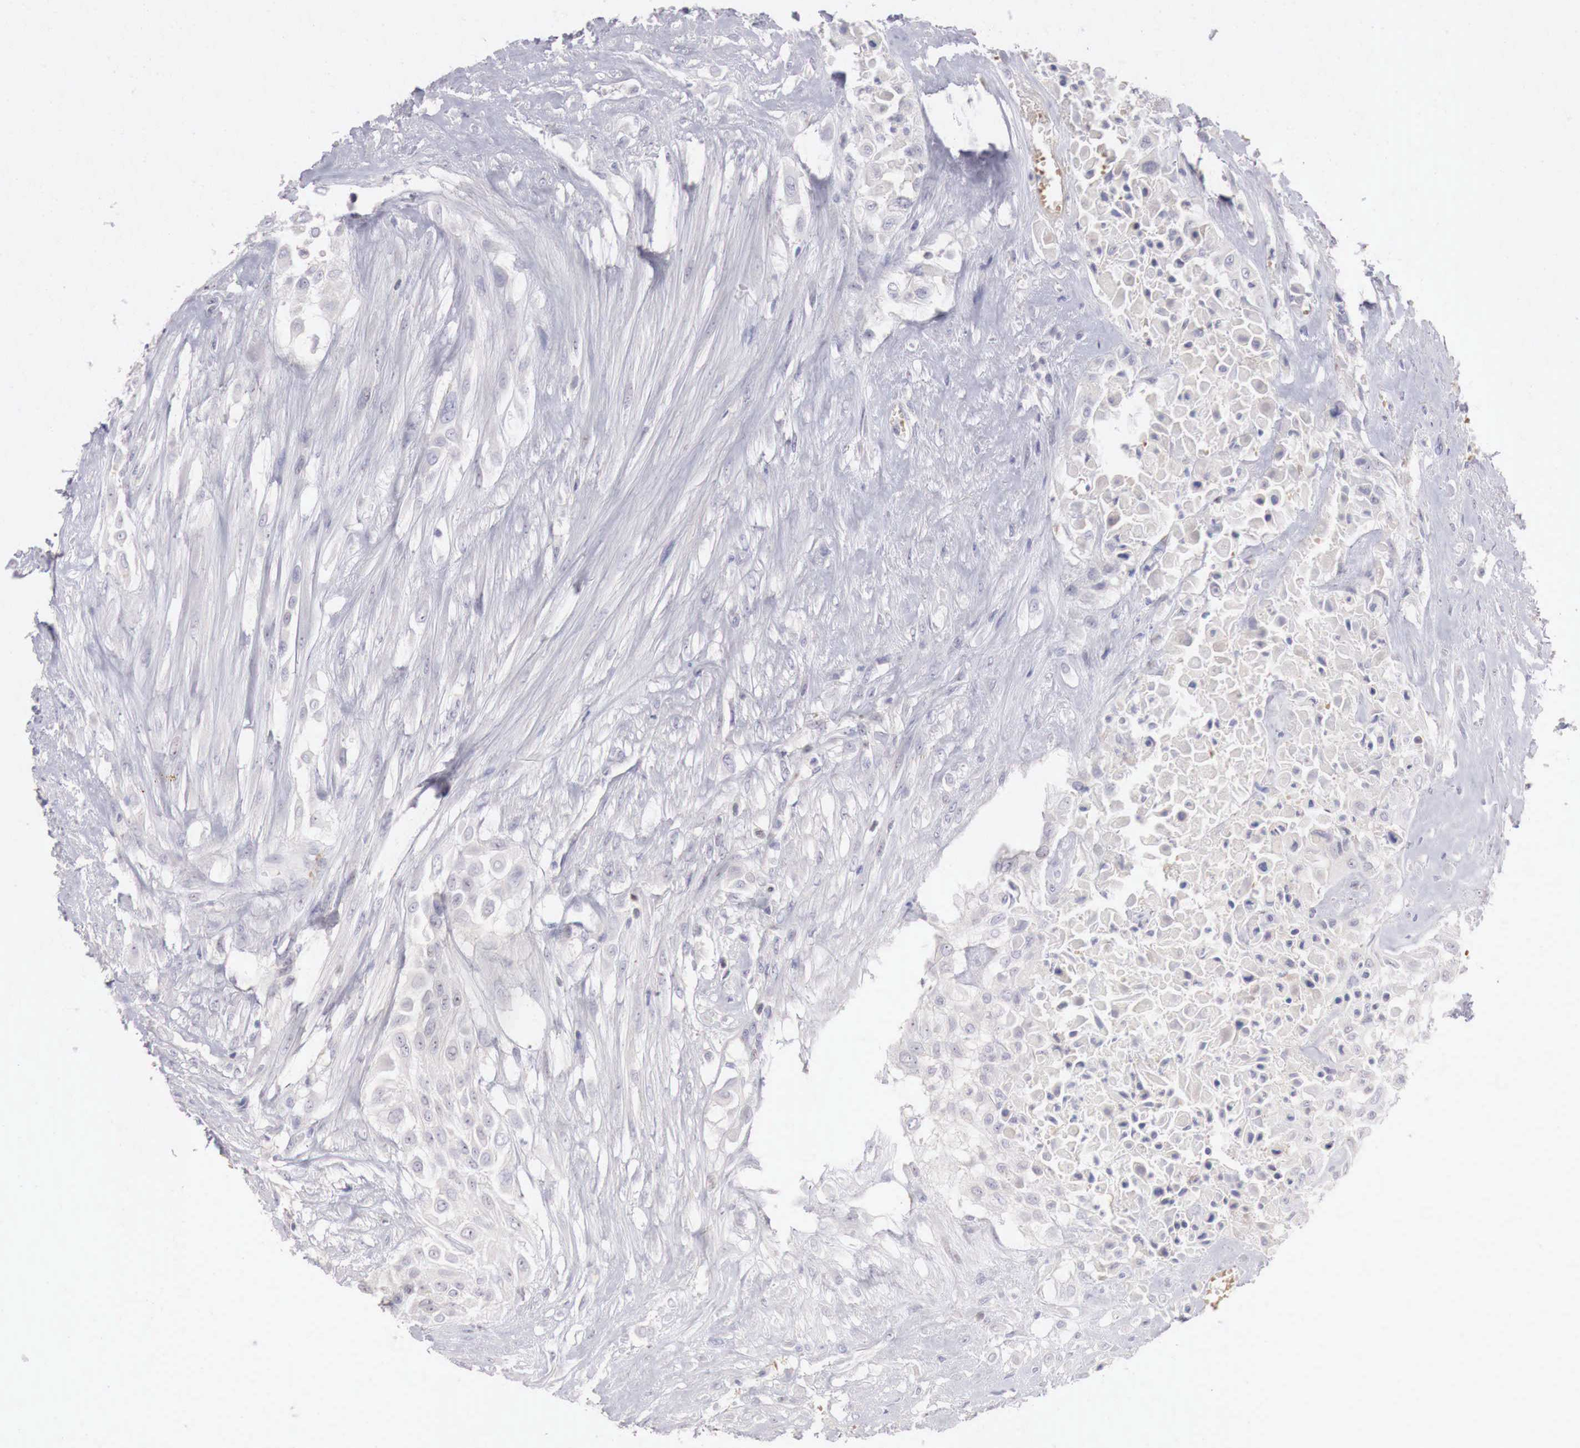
{"staining": {"intensity": "negative", "quantity": "none", "location": "none"}, "tissue": "urothelial cancer", "cell_type": "Tumor cells", "image_type": "cancer", "snomed": [{"axis": "morphology", "description": "Urothelial carcinoma, High grade"}, {"axis": "topography", "description": "Urinary bladder"}], "caption": "A high-resolution photomicrograph shows IHC staining of urothelial carcinoma (high-grade), which shows no significant positivity in tumor cells. (Brightfield microscopy of DAB IHC at high magnification).", "gene": "GATA1", "patient": {"sex": "male", "age": 57}}